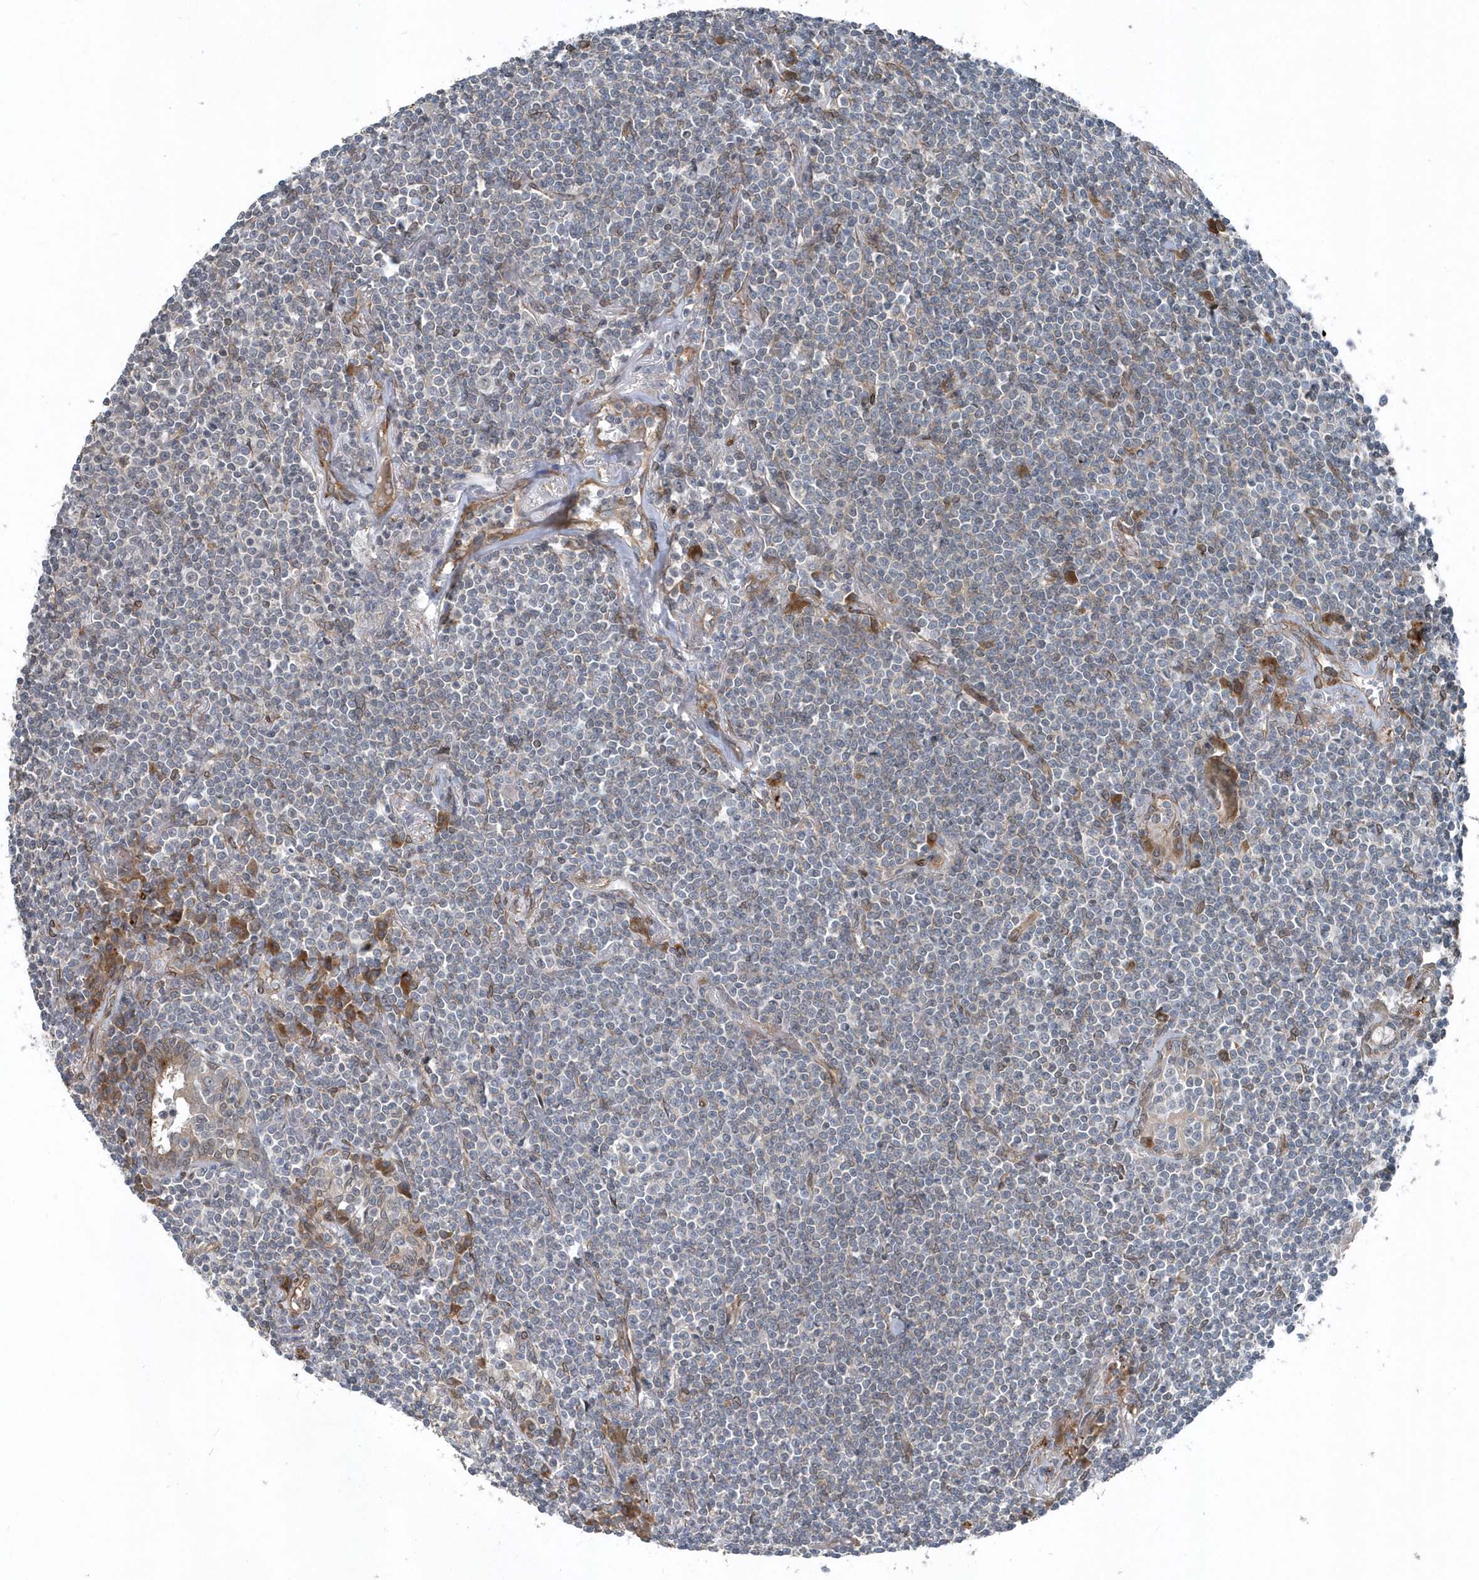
{"staining": {"intensity": "weak", "quantity": "<25%", "location": "cytoplasmic/membranous"}, "tissue": "lymphoma", "cell_type": "Tumor cells", "image_type": "cancer", "snomed": [{"axis": "morphology", "description": "Malignant lymphoma, non-Hodgkin's type, Low grade"}, {"axis": "topography", "description": "Lung"}], "caption": "This is a histopathology image of IHC staining of low-grade malignant lymphoma, non-Hodgkin's type, which shows no expression in tumor cells. Nuclei are stained in blue.", "gene": "MCC", "patient": {"sex": "female", "age": 71}}